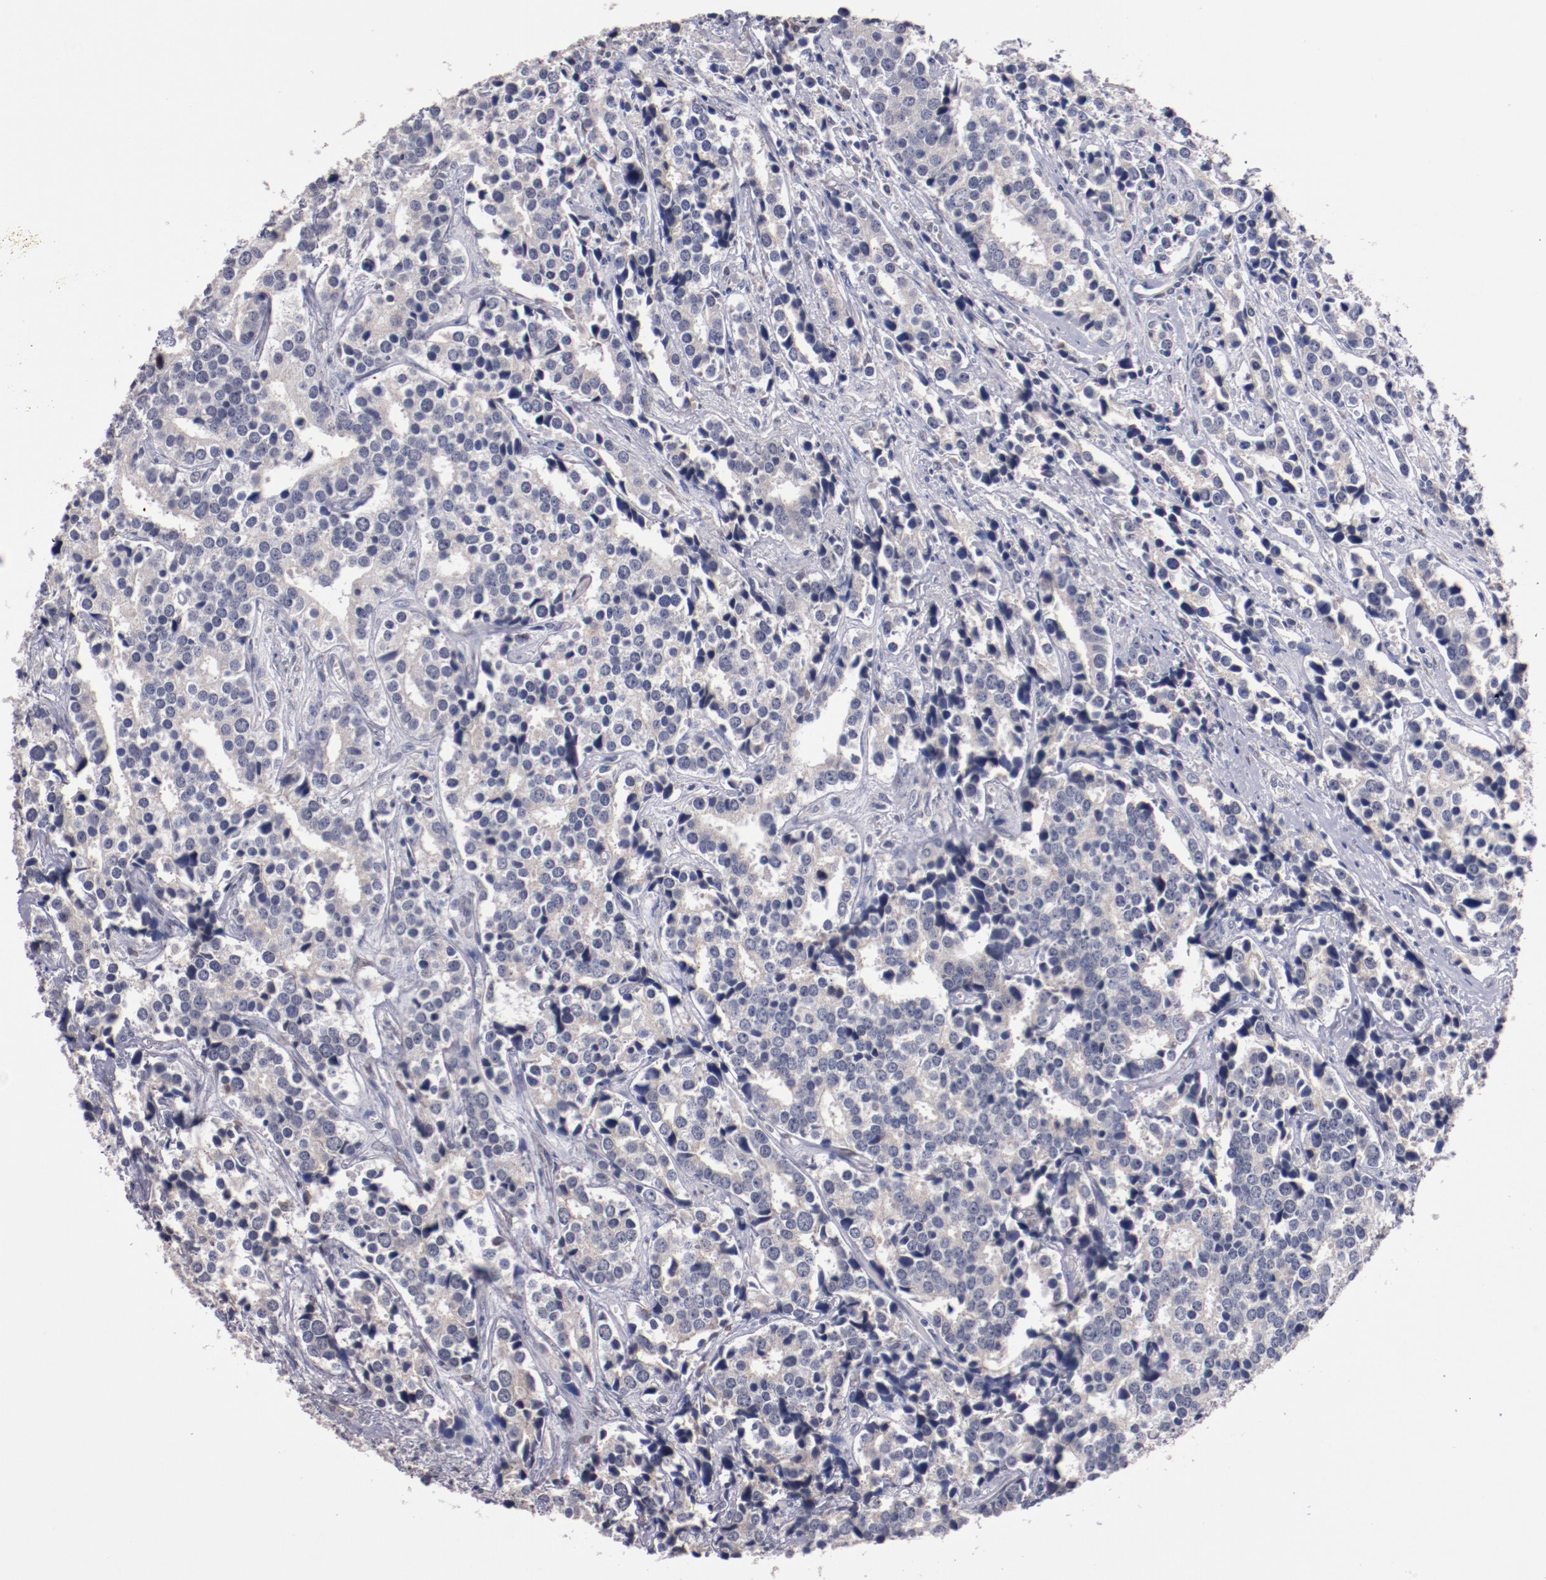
{"staining": {"intensity": "negative", "quantity": "none", "location": "none"}, "tissue": "prostate cancer", "cell_type": "Tumor cells", "image_type": "cancer", "snomed": [{"axis": "morphology", "description": "Adenocarcinoma, High grade"}, {"axis": "topography", "description": "Prostate"}], "caption": "Immunohistochemistry image of neoplastic tissue: prostate high-grade adenocarcinoma stained with DAB exhibits no significant protein expression in tumor cells. Brightfield microscopy of immunohistochemistry stained with DAB (brown) and hematoxylin (blue), captured at high magnification.", "gene": "FAM81A", "patient": {"sex": "male", "age": 71}}